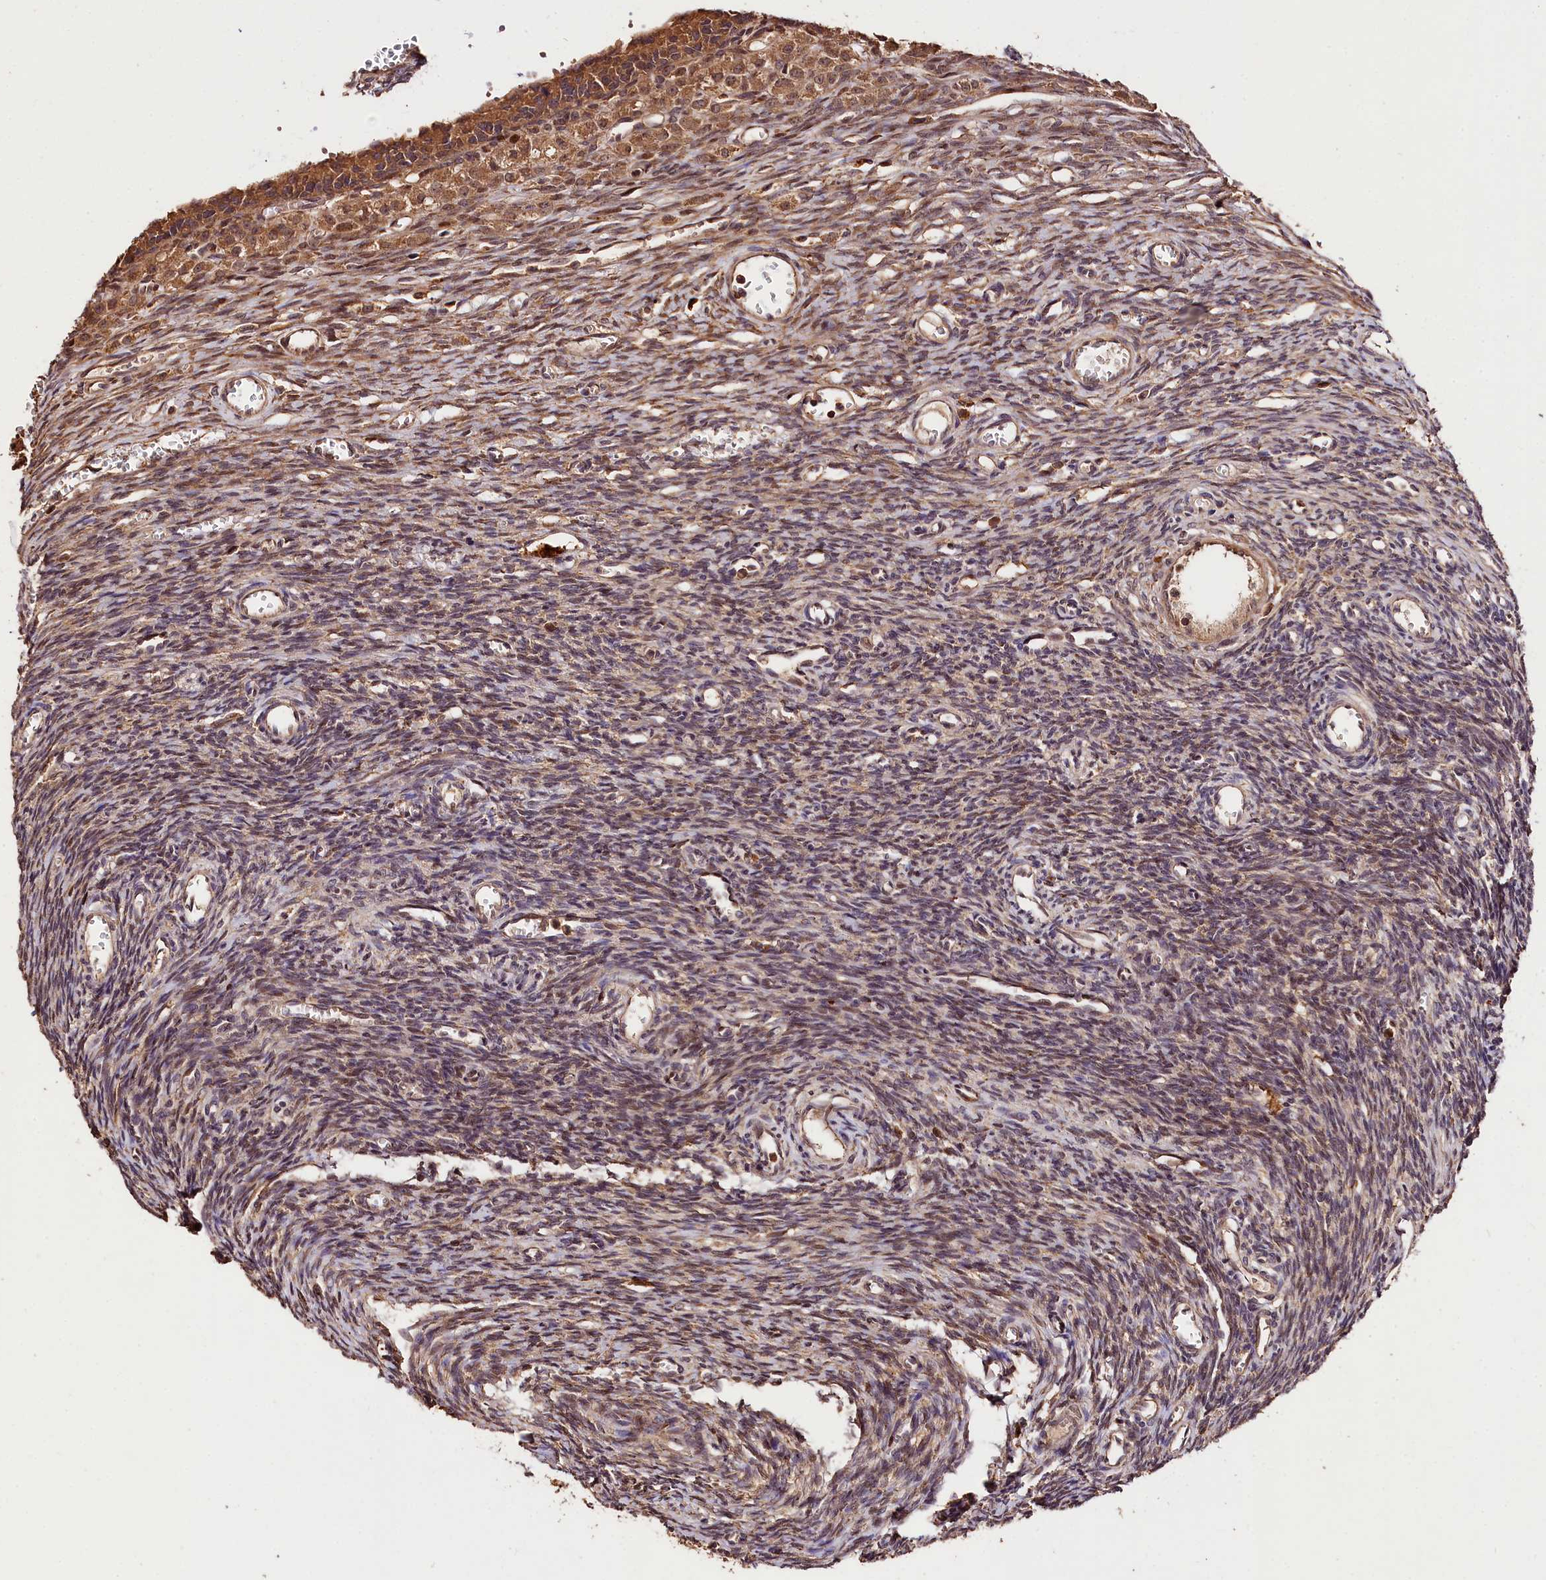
{"staining": {"intensity": "moderate", "quantity": ">75%", "location": "cytoplasmic/membranous"}, "tissue": "ovary", "cell_type": "Follicle cells", "image_type": "normal", "snomed": [{"axis": "morphology", "description": "Normal tissue, NOS"}, {"axis": "topography", "description": "Ovary"}], "caption": "The immunohistochemical stain highlights moderate cytoplasmic/membranous expression in follicle cells of normal ovary. The staining was performed using DAB (3,3'-diaminobenzidine) to visualize the protein expression in brown, while the nuclei were stained in blue with hematoxylin (Magnification: 20x).", "gene": "KPTN", "patient": {"sex": "female", "age": 39}}